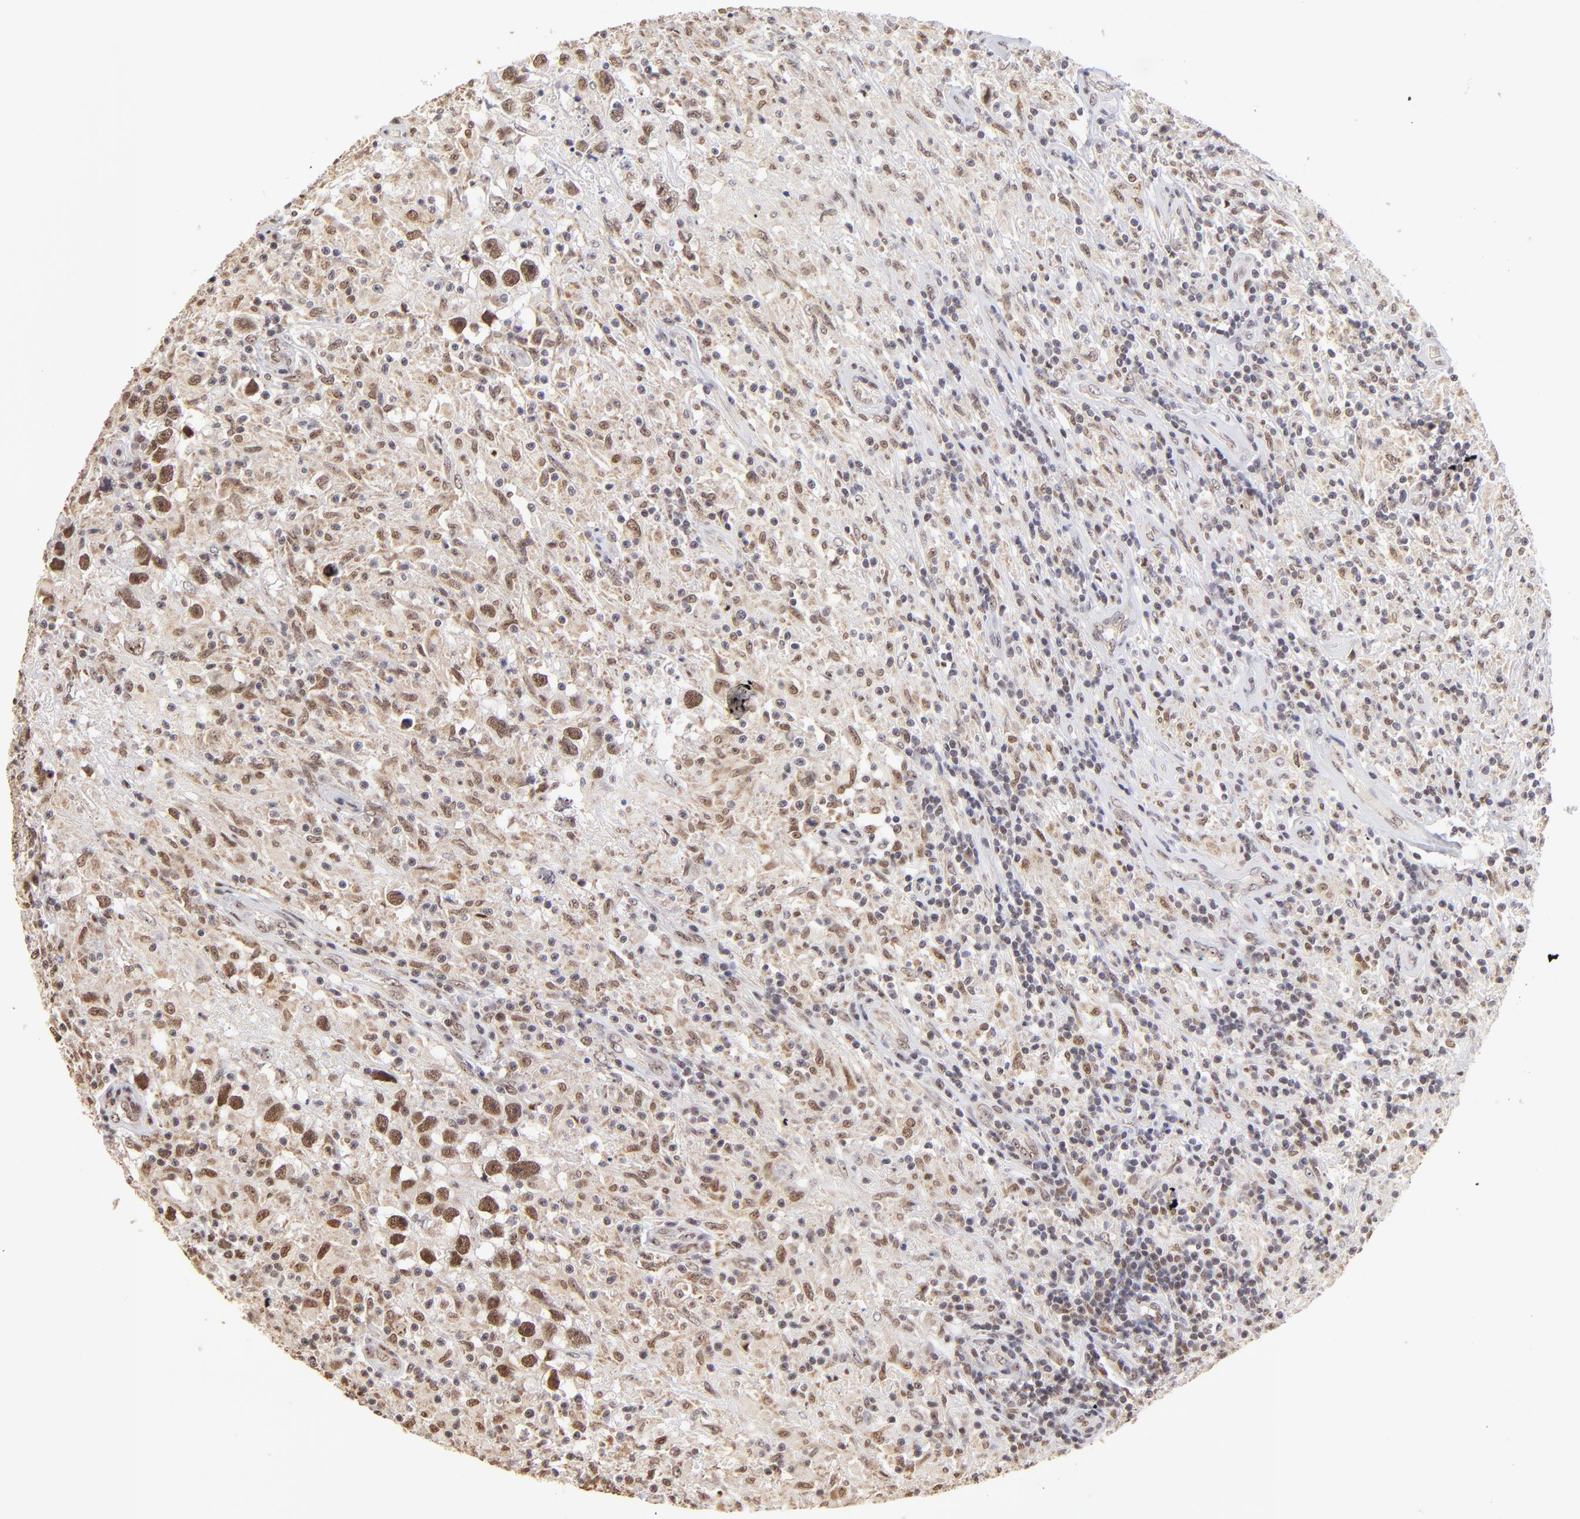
{"staining": {"intensity": "moderate", "quantity": "25%-75%", "location": "nuclear"}, "tissue": "testis cancer", "cell_type": "Tumor cells", "image_type": "cancer", "snomed": [{"axis": "morphology", "description": "Seminoma, NOS"}, {"axis": "topography", "description": "Testis"}], "caption": "Testis cancer (seminoma) stained with a brown dye displays moderate nuclear positive expression in about 25%-75% of tumor cells.", "gene": "ZNF670", "patient": {"sex": "male", "age": 34}}